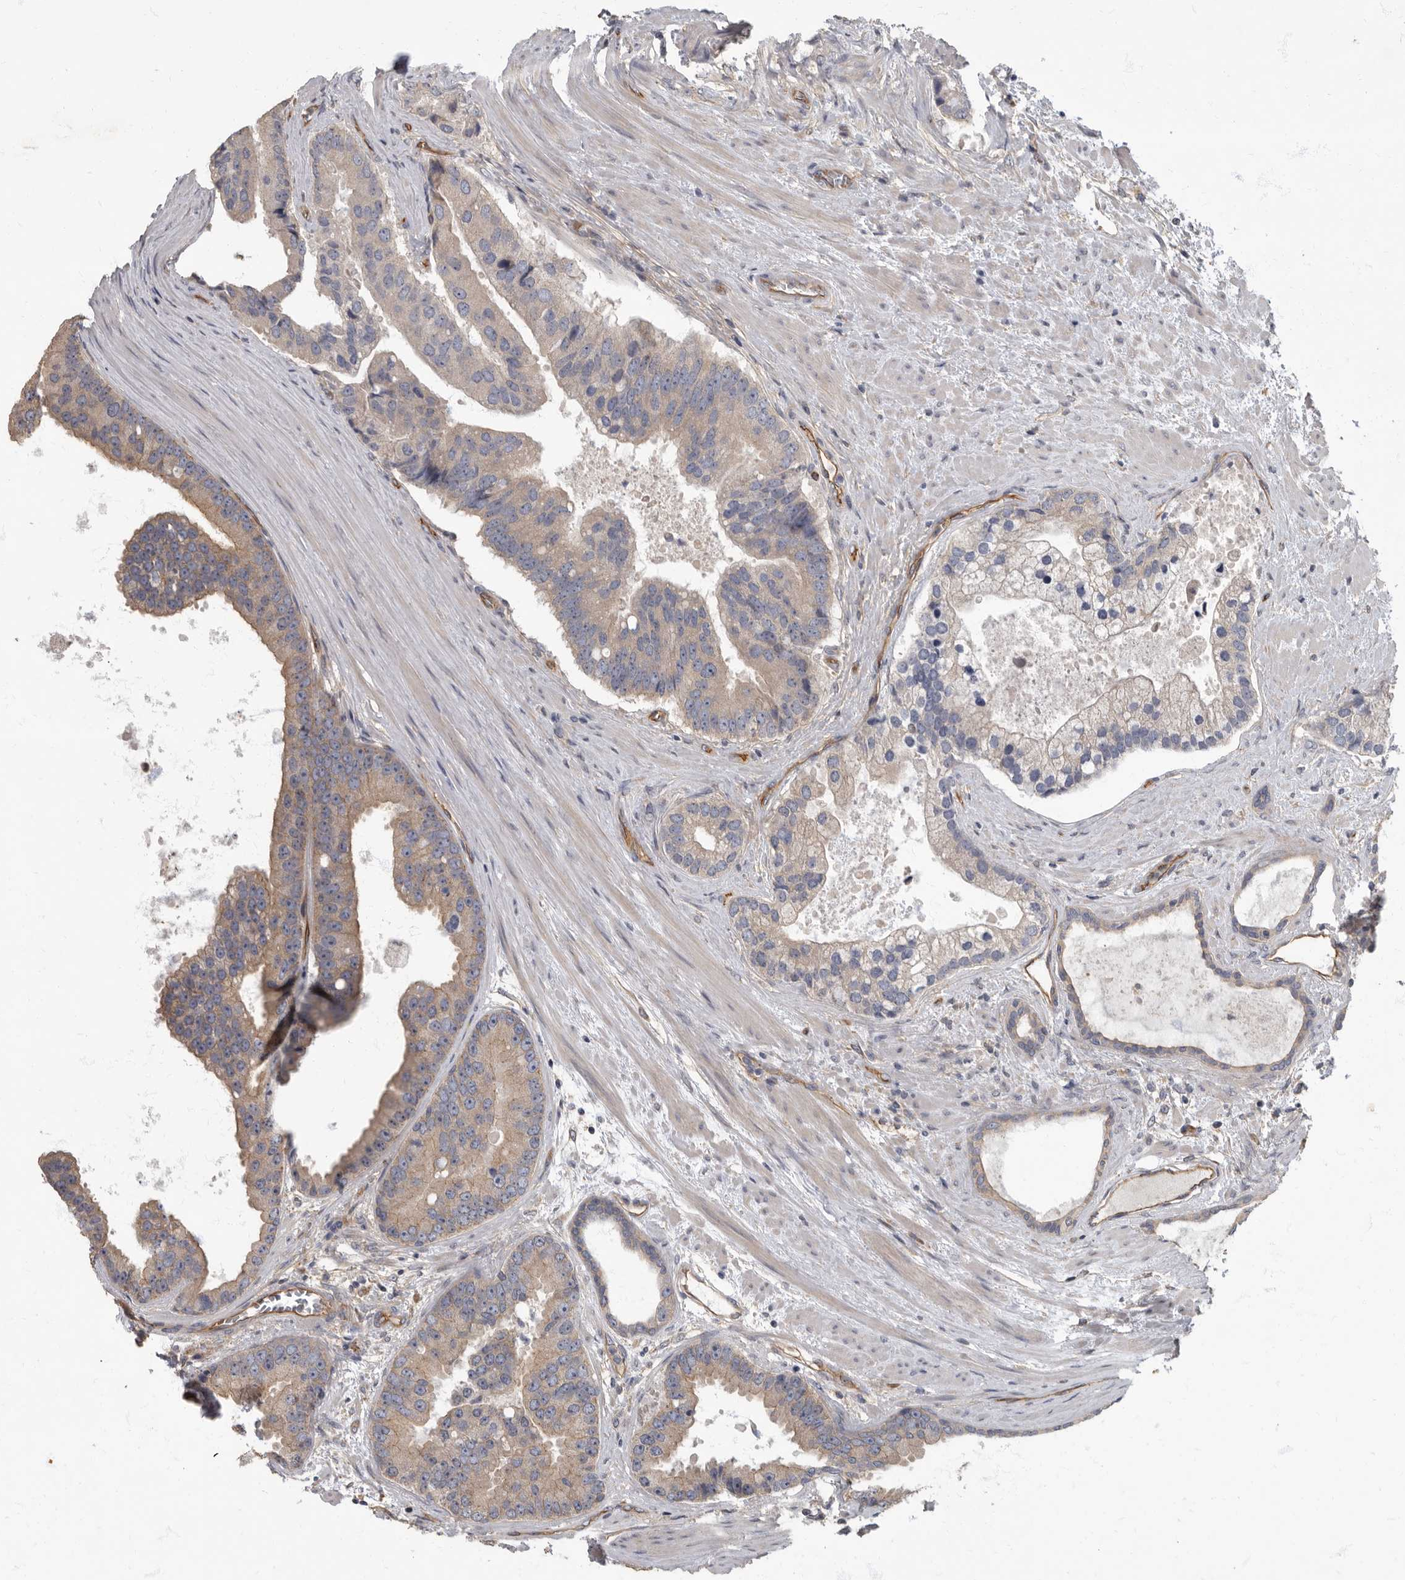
{"staining": {"intensity": "weak", "quantity": ">75%", "location": "cytoplasmic/membranous"}, "tissue": "prostate cancer", "cell_type": "Tumor cells", "image_type": "cancer", "snomed": [{"axis": "morphology", "description": "Adenocarcinoma, High grade"}, {"axis": "topography", "description": "Prostate"}], "caption": "Immunohistochemistry (IHC) of prostate cancer displays low levels of weak cytoplasmic/membranous expression in about >75% of tumor cells.", "gene": "PDK1", "patient": {"sex": "male", "age": 70}}